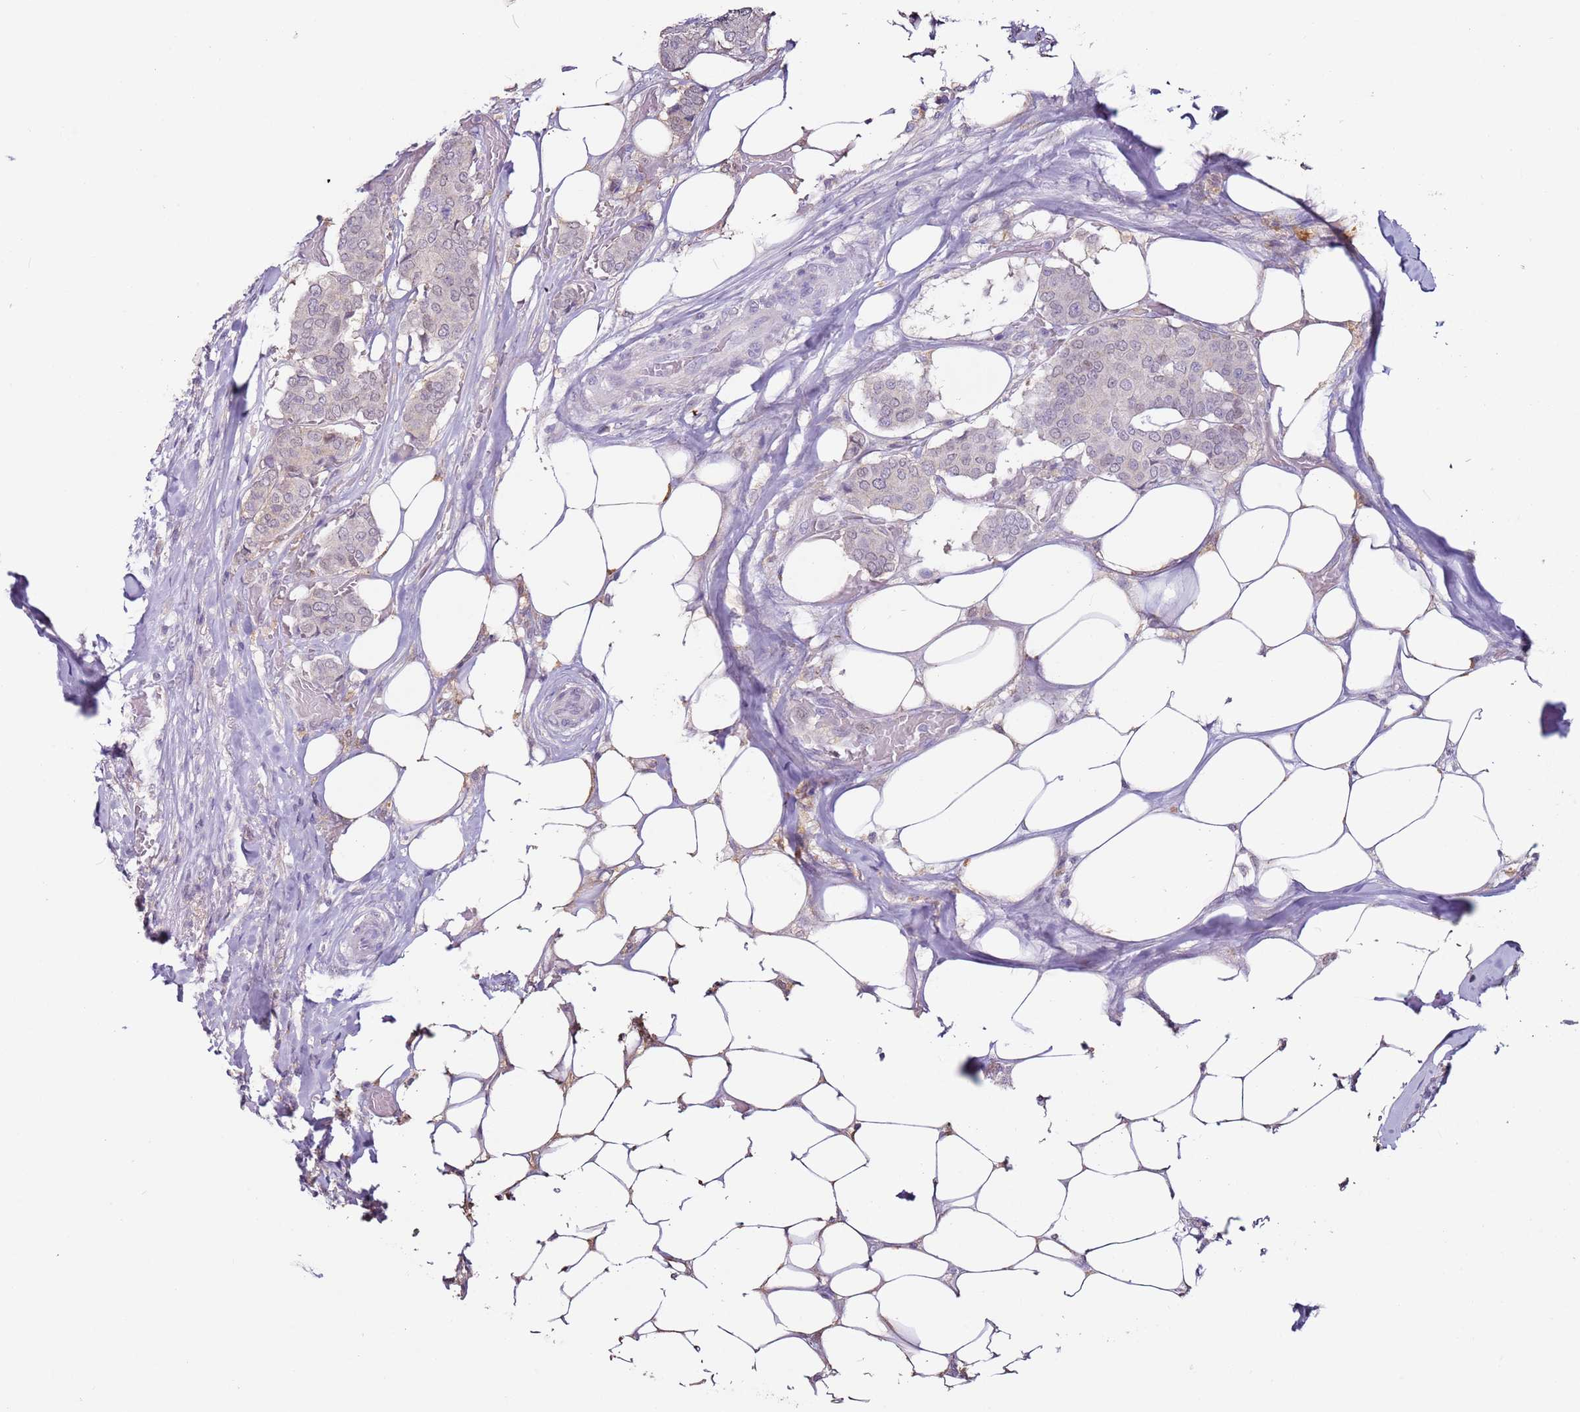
{"staining": {"intensity": "weak", "quantity": "<25%", "location": "cytoplasmic/membranous"}, "tissue": "breast cancer", "cell_type": "Tumor cells", "image_type": "cancer", "snomed": [{"axis": "morphology", "description": "Duct carcinoma"}, {"axis": "topography", "description": "Breast"}], "caption": "Tumor cells show no significant protein positivity in breast intraductal carcinoma.", "gene": "MDH1", "patient": {"sex": "female", "age": 75}}